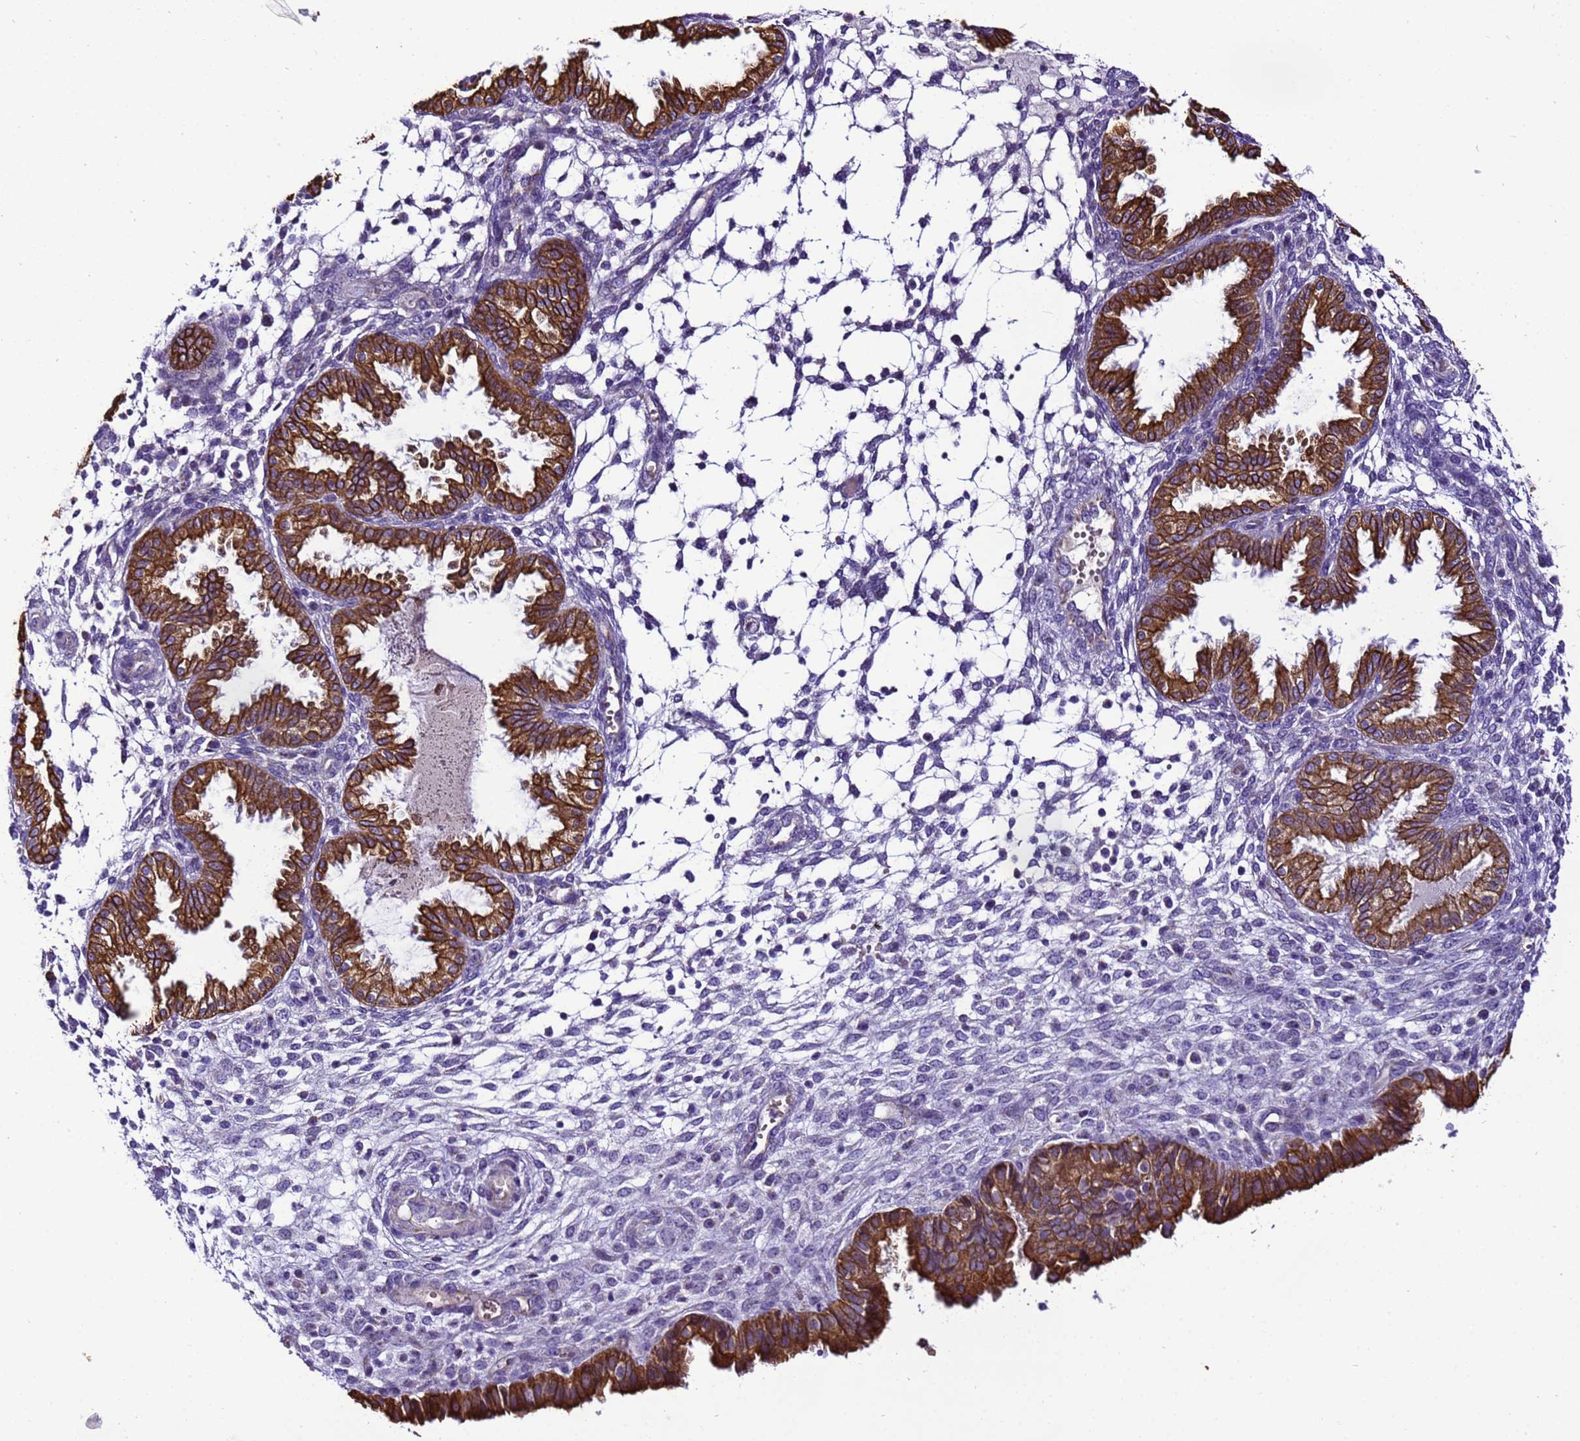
{"staining": {"intensity": "negative", "quantity": "none", "location": "none"}, "tissue": "endometrium", "cell_type": "Cells in endometrial stroma", "image_type": "normal", "snomed": [{"axis": "morphology", "description": "Normal tissue, NOS"}, {"axis": "topography", "description": "Endometrium"}], "caption": "Immunohistochemistry (IHC) photomicrograph of unremarkable human endometrium stained for a protein (brown), which demonstrates no expression in cells in endometrial stroma.", "gene": "PIEZO2", "patient": {"sex": "female", "age": 33}}